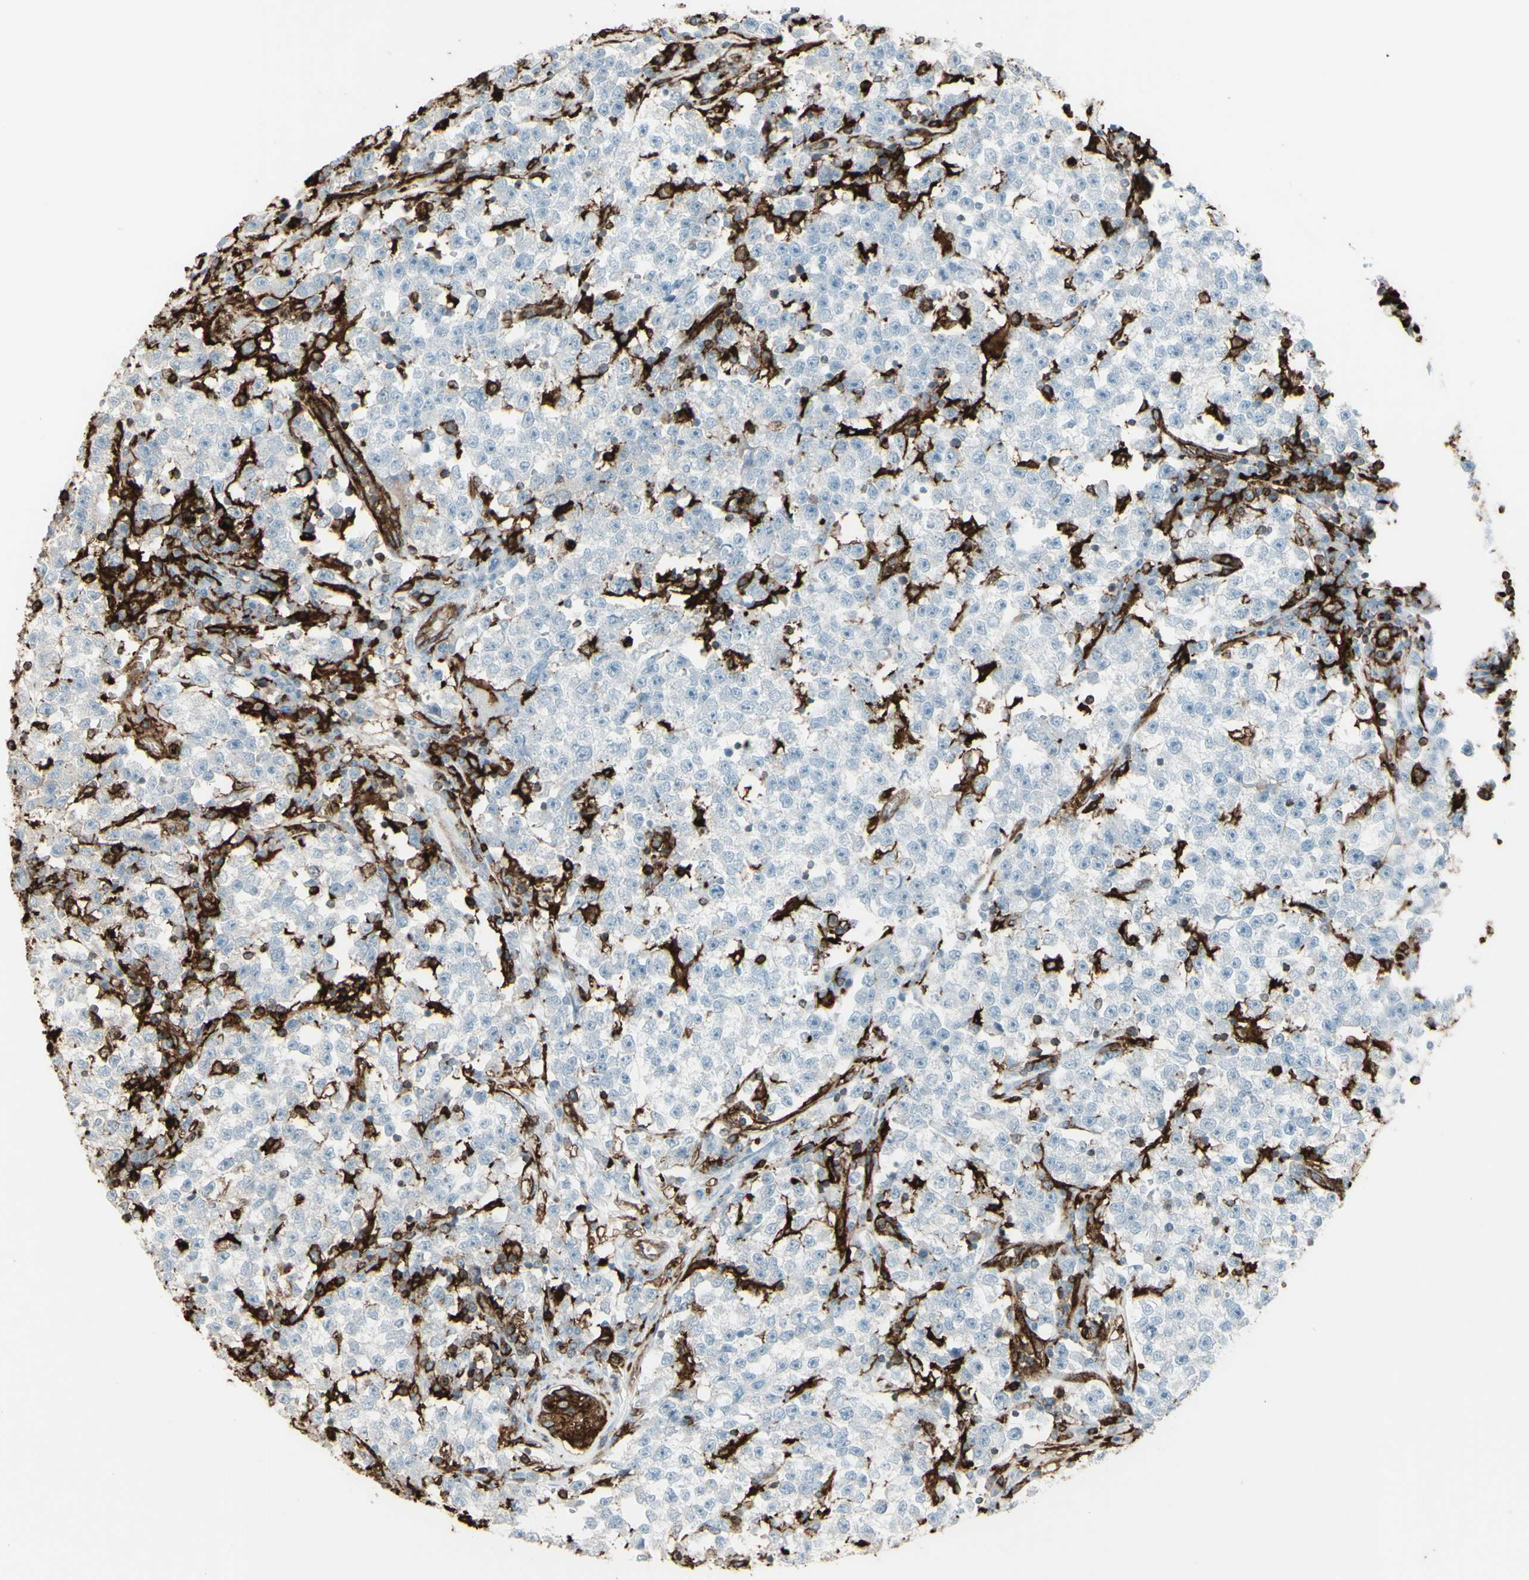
{"staining": {"intensity": "negative", "quantity": "none", "location": "none"}, "tissue": "testis cancer", "cell_type": "Tumor cells", "image_type": "cancer", "snomed": [{"axis": "morphology", "description": "Seminoma, NOS"}, {"axis": "topography", "description": "Testis"}], "caption": "Immunohistochemical staining of human testis seminoma shows no significant positivity in tumor cells.", "gene": "HLA-DPB1", "patient": {"sex": "male", "age": 22}}